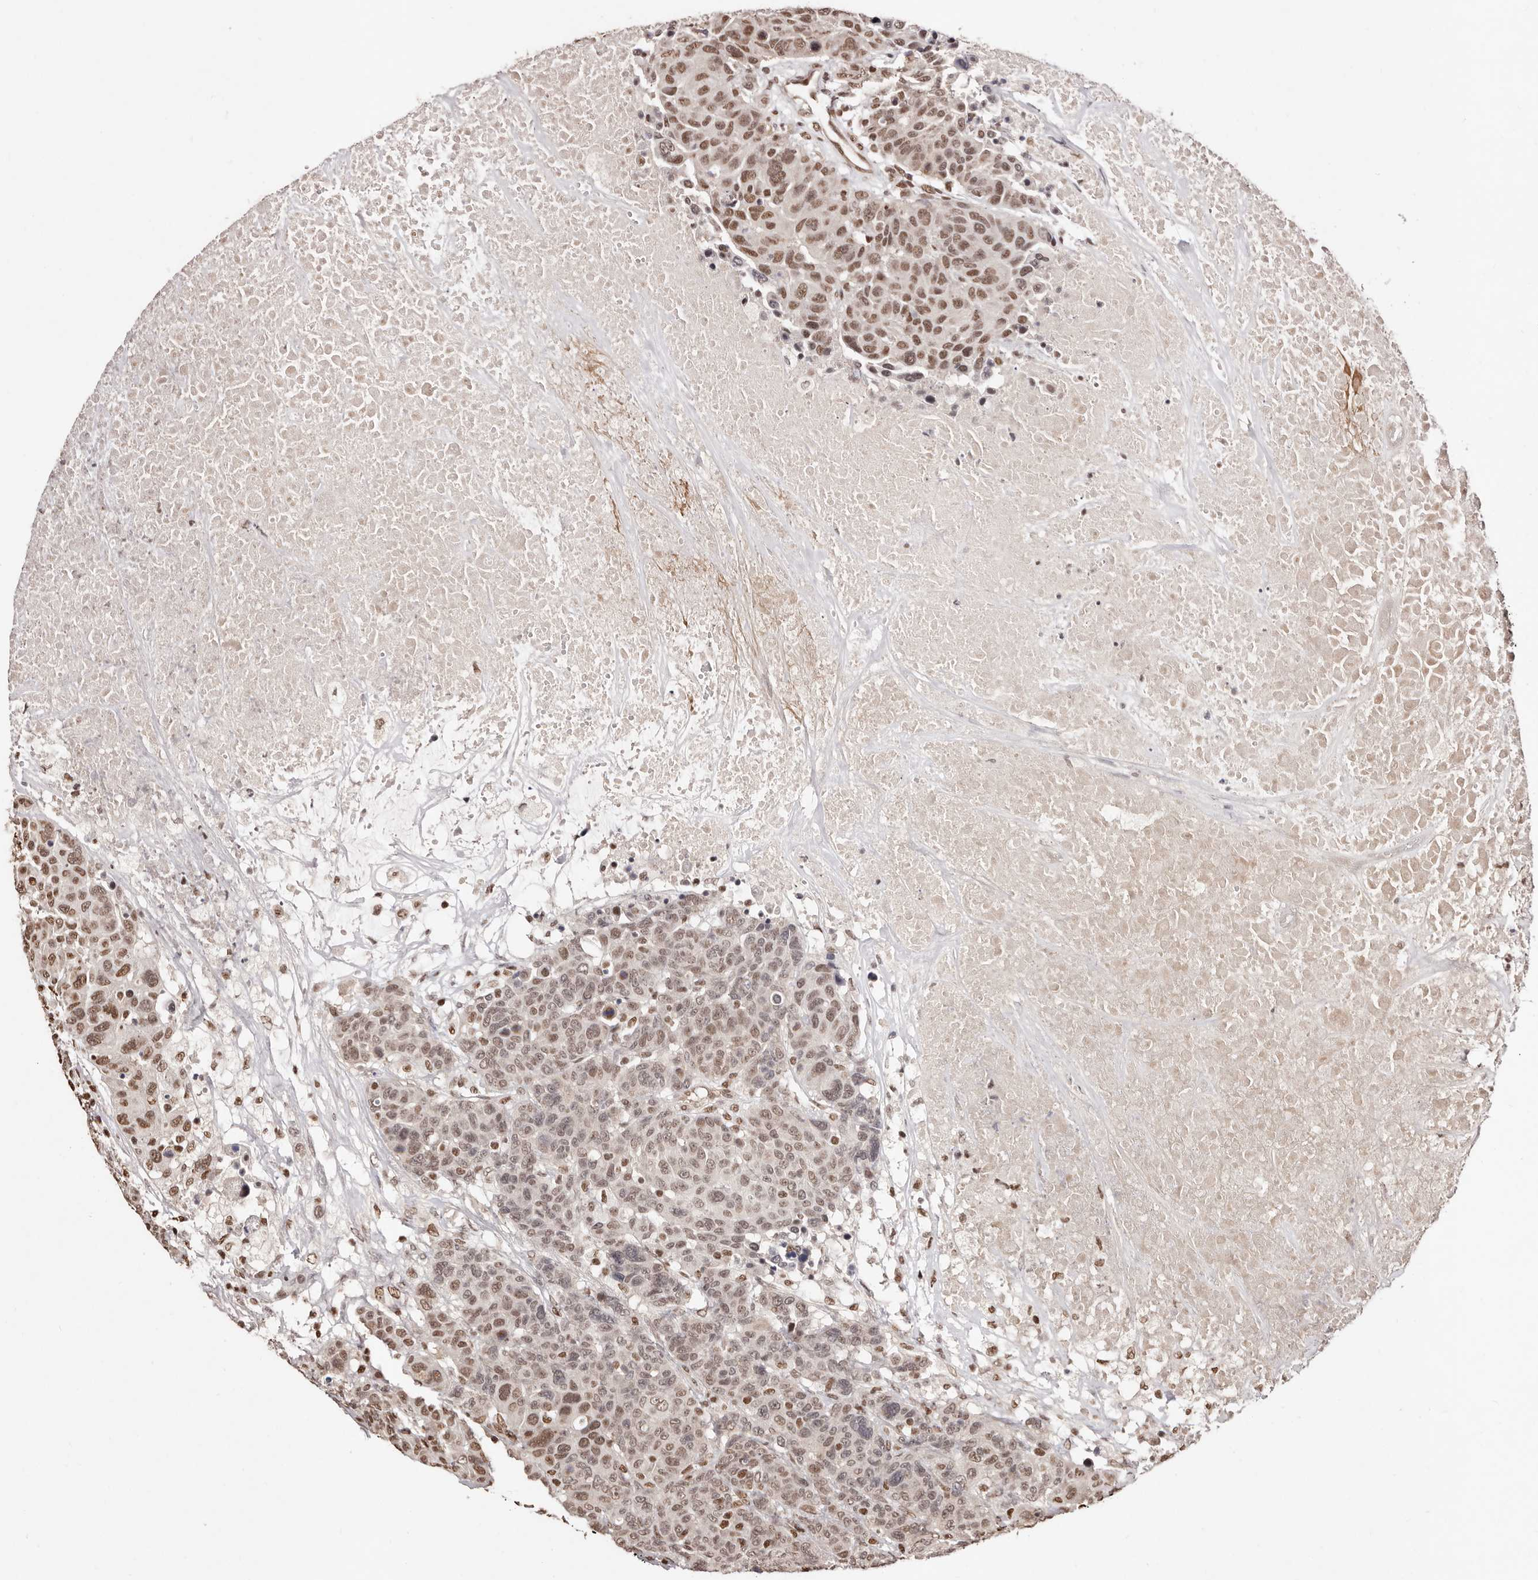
{"staining": {"intensity": "moderate", "quantity": ">75%", "location": "nuclear"}, "tissue": "breast cancer", "cell_type": "Tumor cells", "image_type": "cancer", "snomed": [{"axis": "morphology", "description": "Duct carcinoma"}, {"axis": "topography", "description": "Breast"}], "caption": "High-power microscopy captured an immunohistochemistry (IHC) photomicrograph of breast infiltrating ductal carcinoma, revealing moderate nuclear positivity in approximately >75% of tumor cells. Nuclei are stained in blue.", "gene": "BICRAL", "patient": {"sex": "female", "age": 37}}